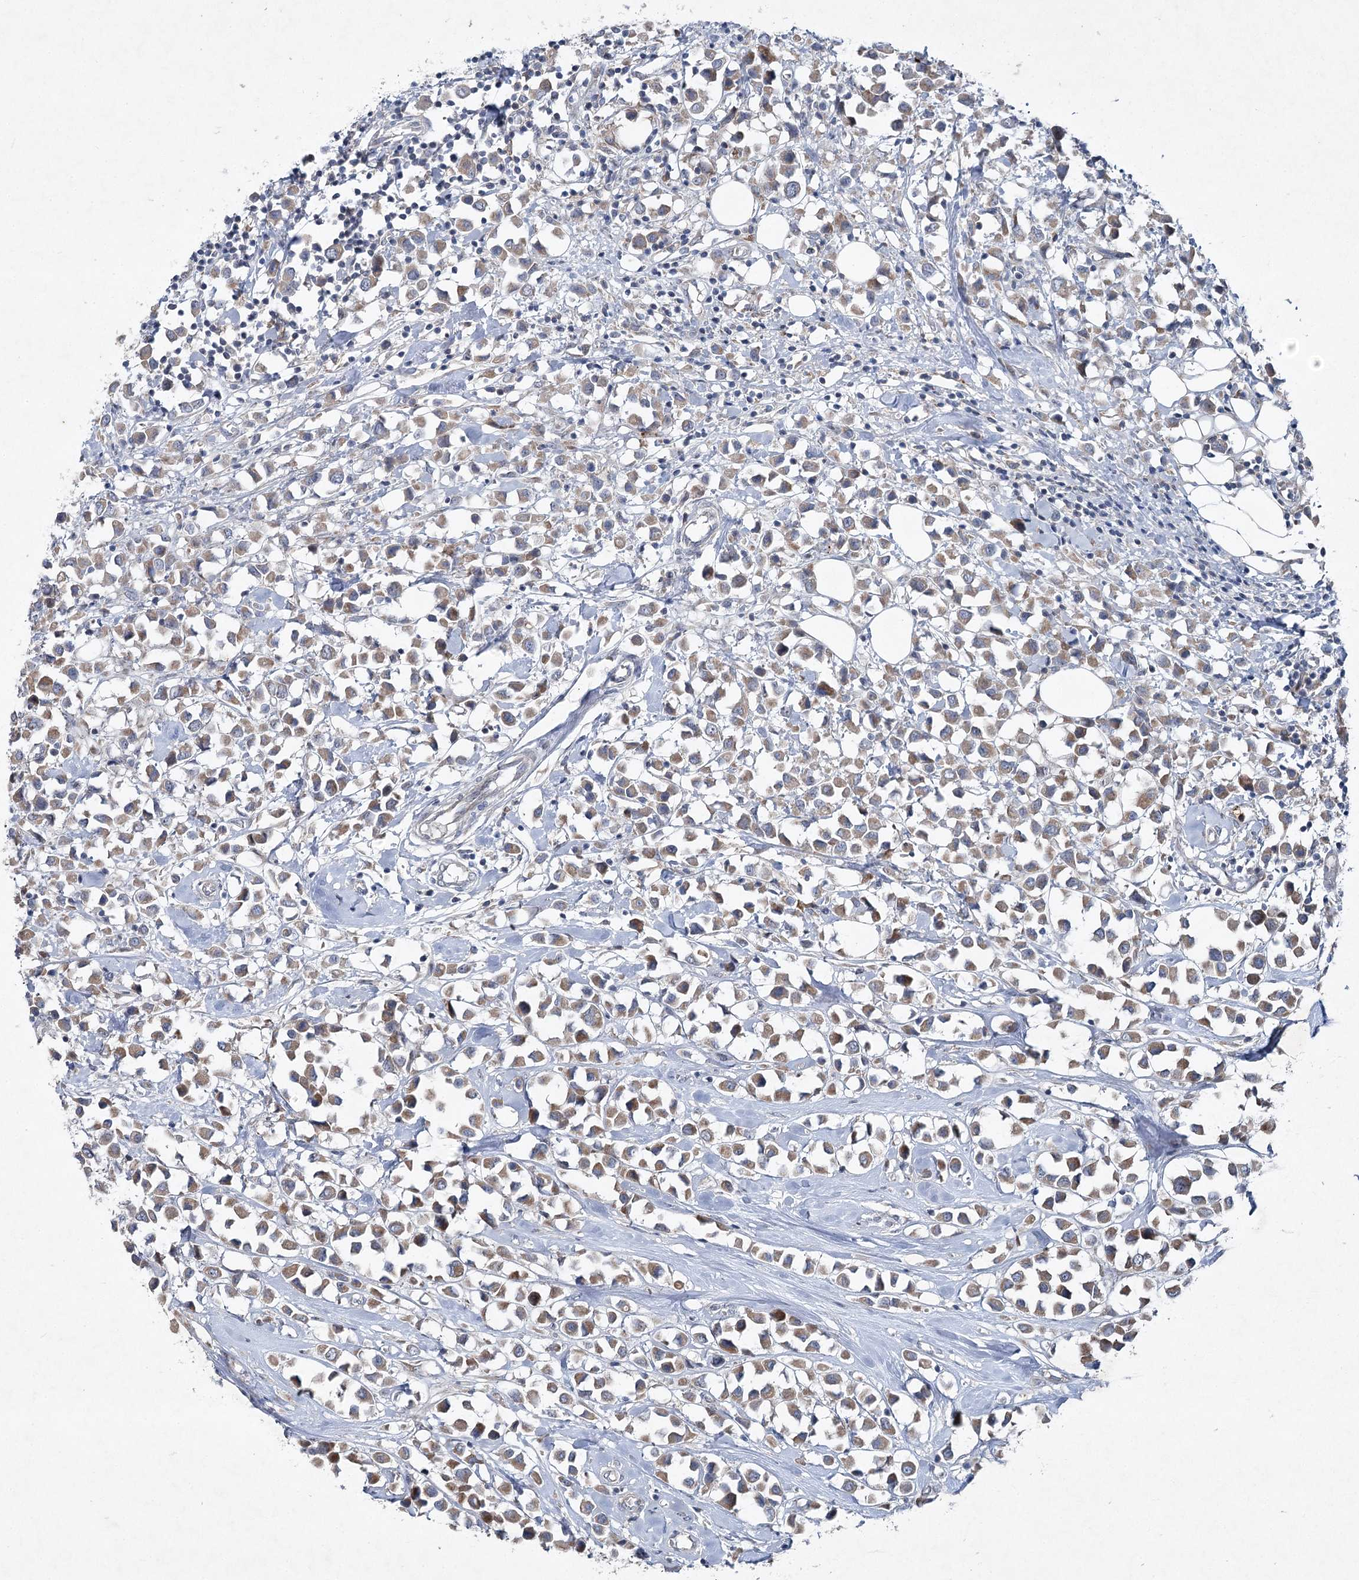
{"staining": {"intensity": "weak", "quantity": ">75%", "location": "cytoplasmic/membranous"}, "tissue": "breast cancer", "cell_type": "Tumor cells", "image_type": "cancer", "snomed": [{"axis": "morphology", "description": "Duct carcinoma"}, {"axis": "topography", "description": "Breast"}], "caption": "Weak cytoplasmic/membranous protein staining is present in about >75% of tumor cells in infiltrating ductal carcinoma (breast). Using DAB (brown) and hematoxylin (blue) stains, captured at high magnification using brightfield microscopy.", "gene": "PLA2G12A", "patient": {"sex": "female", "age": 61}}